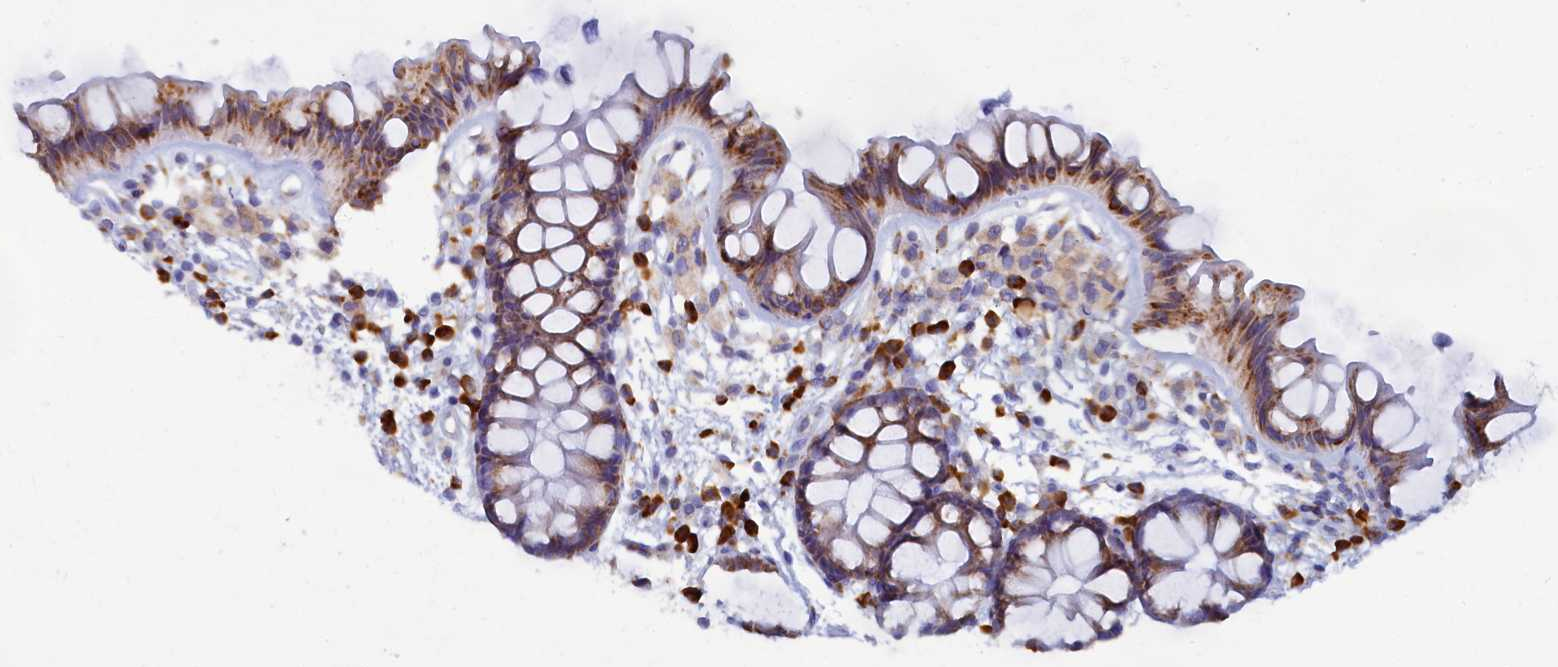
{"staining": {"intensity": "negative", "quantity": "none", "location": "none"}, "tissue": "colon", "cell_type": "Endothelial cells", "image_type": "normal", "snomed": [{"axis": "morphology", "description": "Normal tissue, NOS"}, {"axis": "topography", "description": "Colon"}], "caption": "Immunohistochemical staining of benign colon demonstrates no significant staining in endothelial cells. (DAB immunohistochemistry, high magnification).", "gene": "TMEM18", "patient": {"sex": "female", "age": 62}}